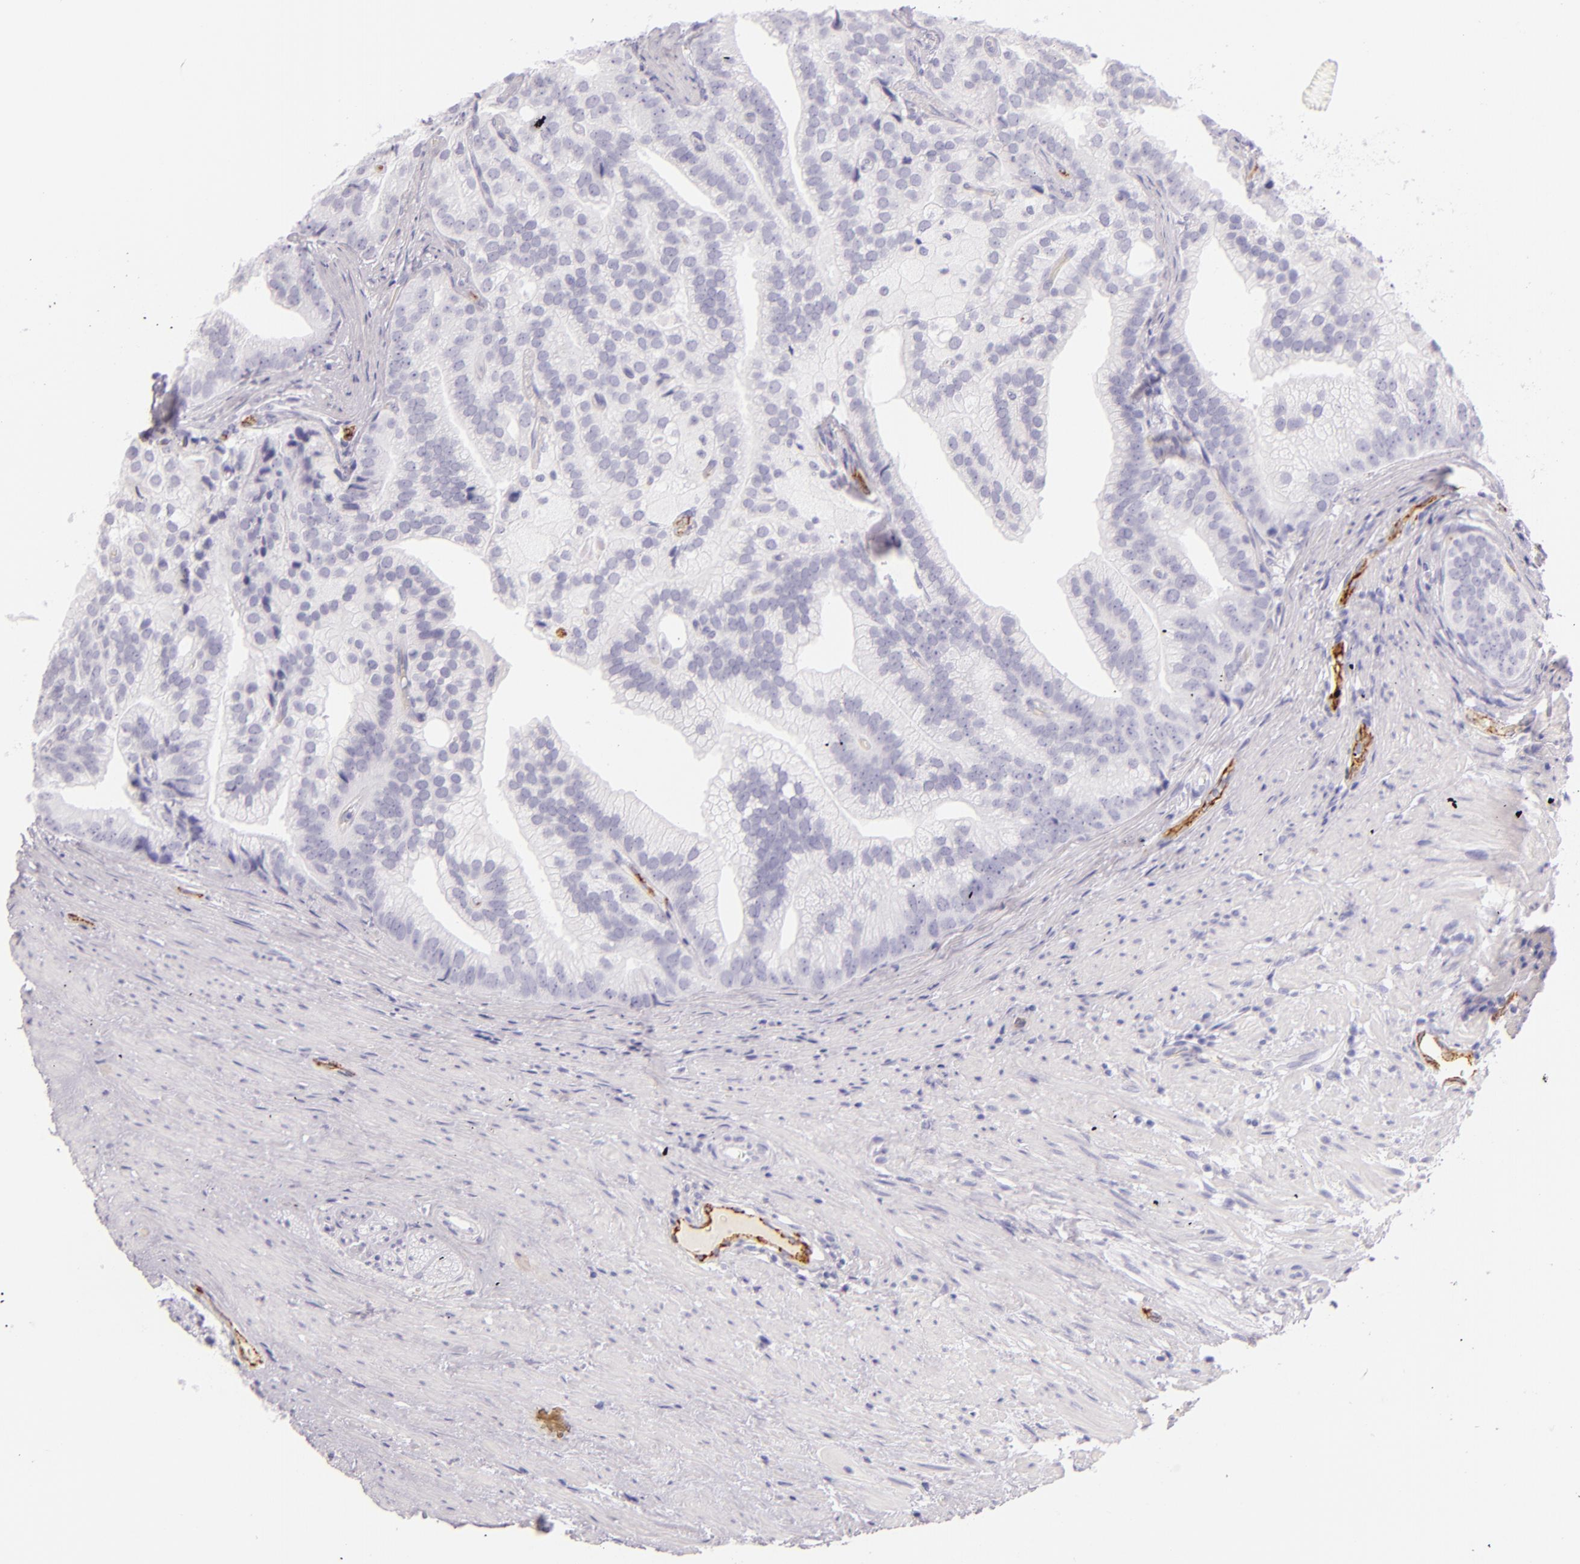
{"staining": {"intensity": "negative", "quantity": "none", "location": "none"}, "tissue": "prostate cancer", "cell_type": "Tumor cells", "image_type": "cancer", "snomed": [{"axis": "morphology", "description": "Adenocarcinoma, Low grade"}, {"axis": "topography", "description": "Prostate"}], "caption": "A high-resolution image shows immunohistochemistry (IHC) staining of adenocarcinoma (low-grade) (prostate), which shows no significant expression in tumor cells. (DAB IHC with hematoxylin counter stain).", "gene": "SELP", "patient": {"sex": "male", "age": 71}}